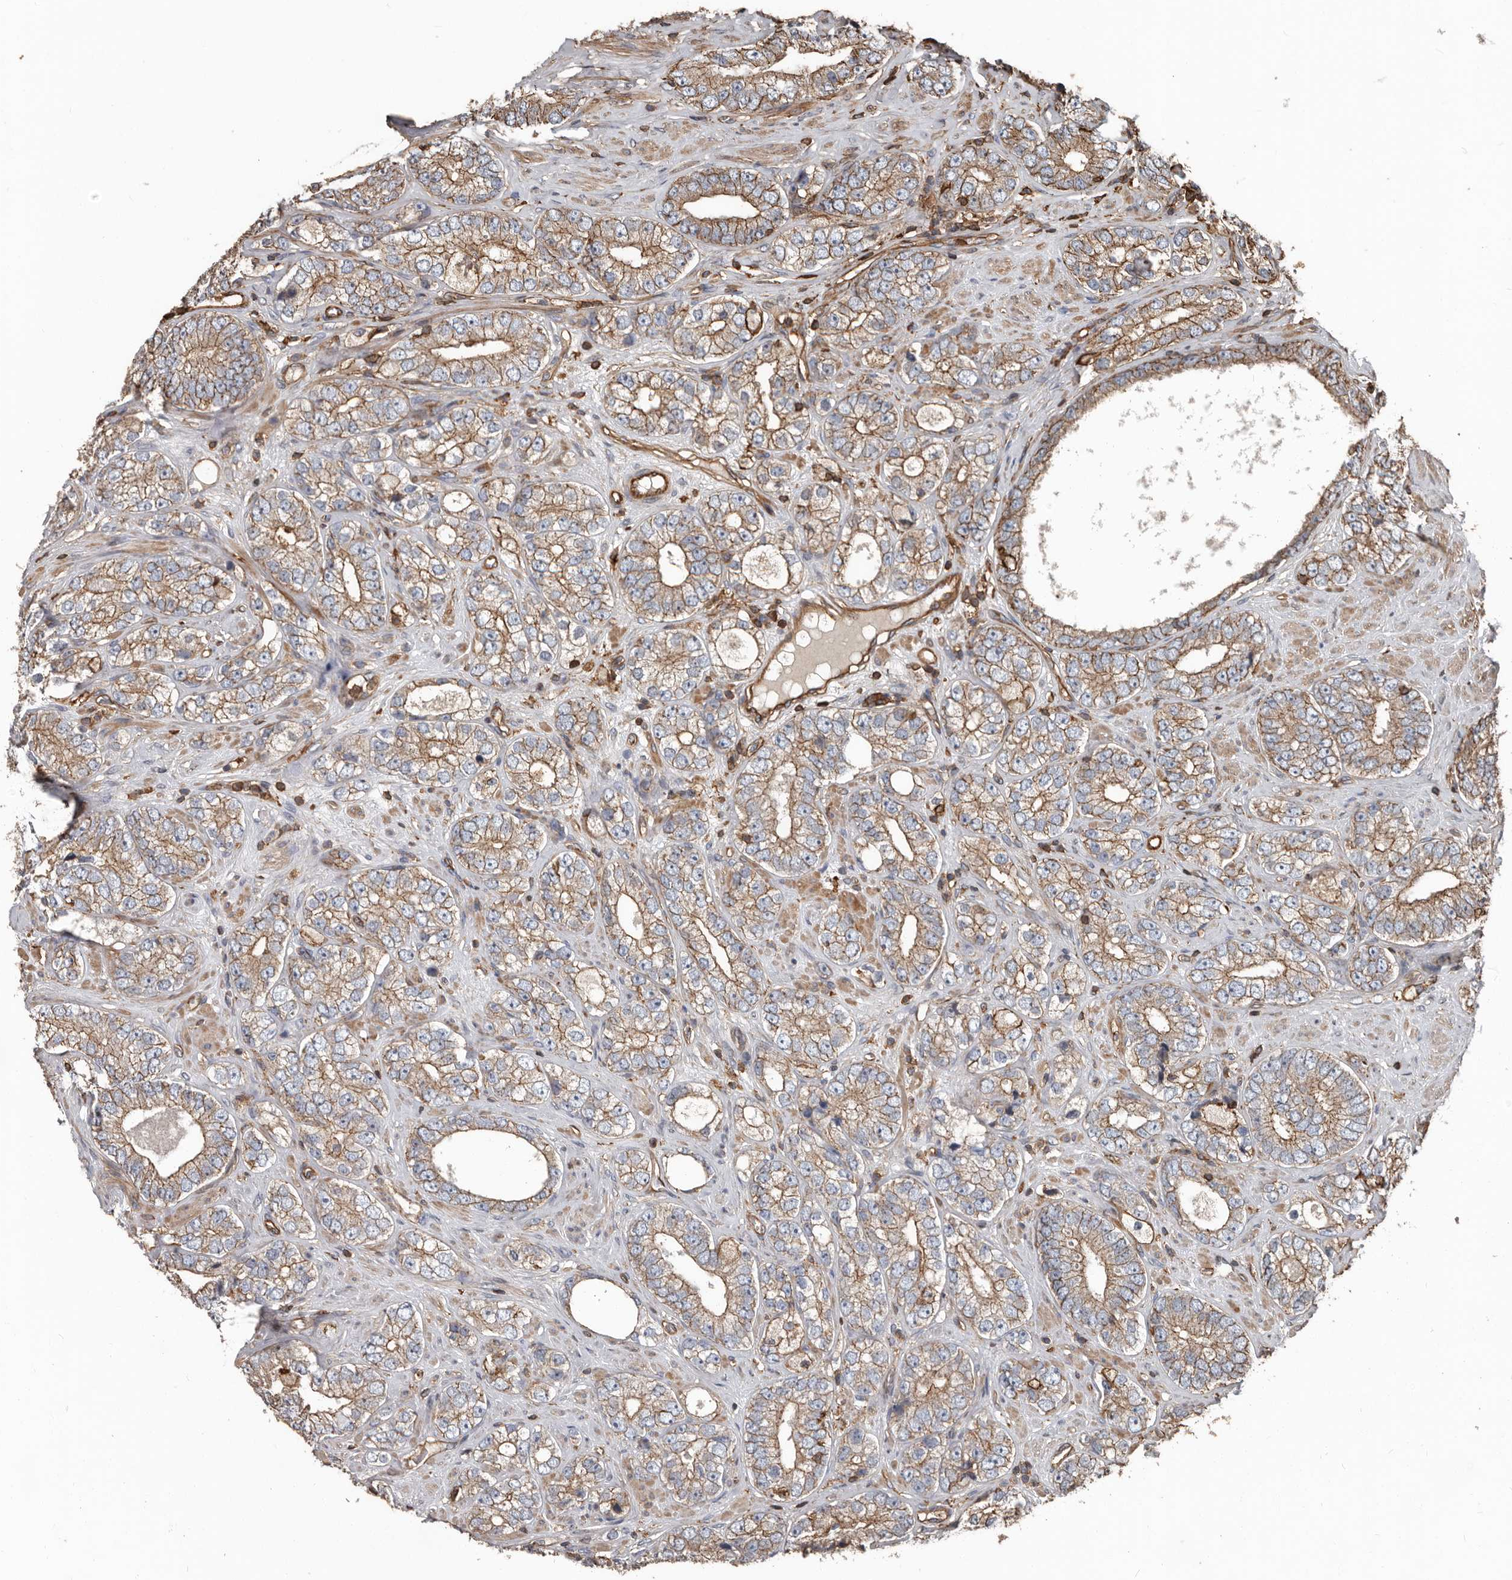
{"staining": {"intensity": "moderate", "quantity": ">75%", "location": "cytoplasmic/membranous"}, "tissue": "prostate cancer", "cell_type": "Tumor cells", "image_type": "cancer", "snomed": [{"axis": "morphology", "description": "Adenocarcinoma, High grade"}, {"axis": "topography", "description": "Prostate"}], "caption": "Moderate cytoplasmic/membranous staining for a protein is seen in approximately >75% of tumor cells of prostate cancer using immunohistochemistry.", "gene": "DENND6B", "patient": {"sex": "male", "age": 56}}